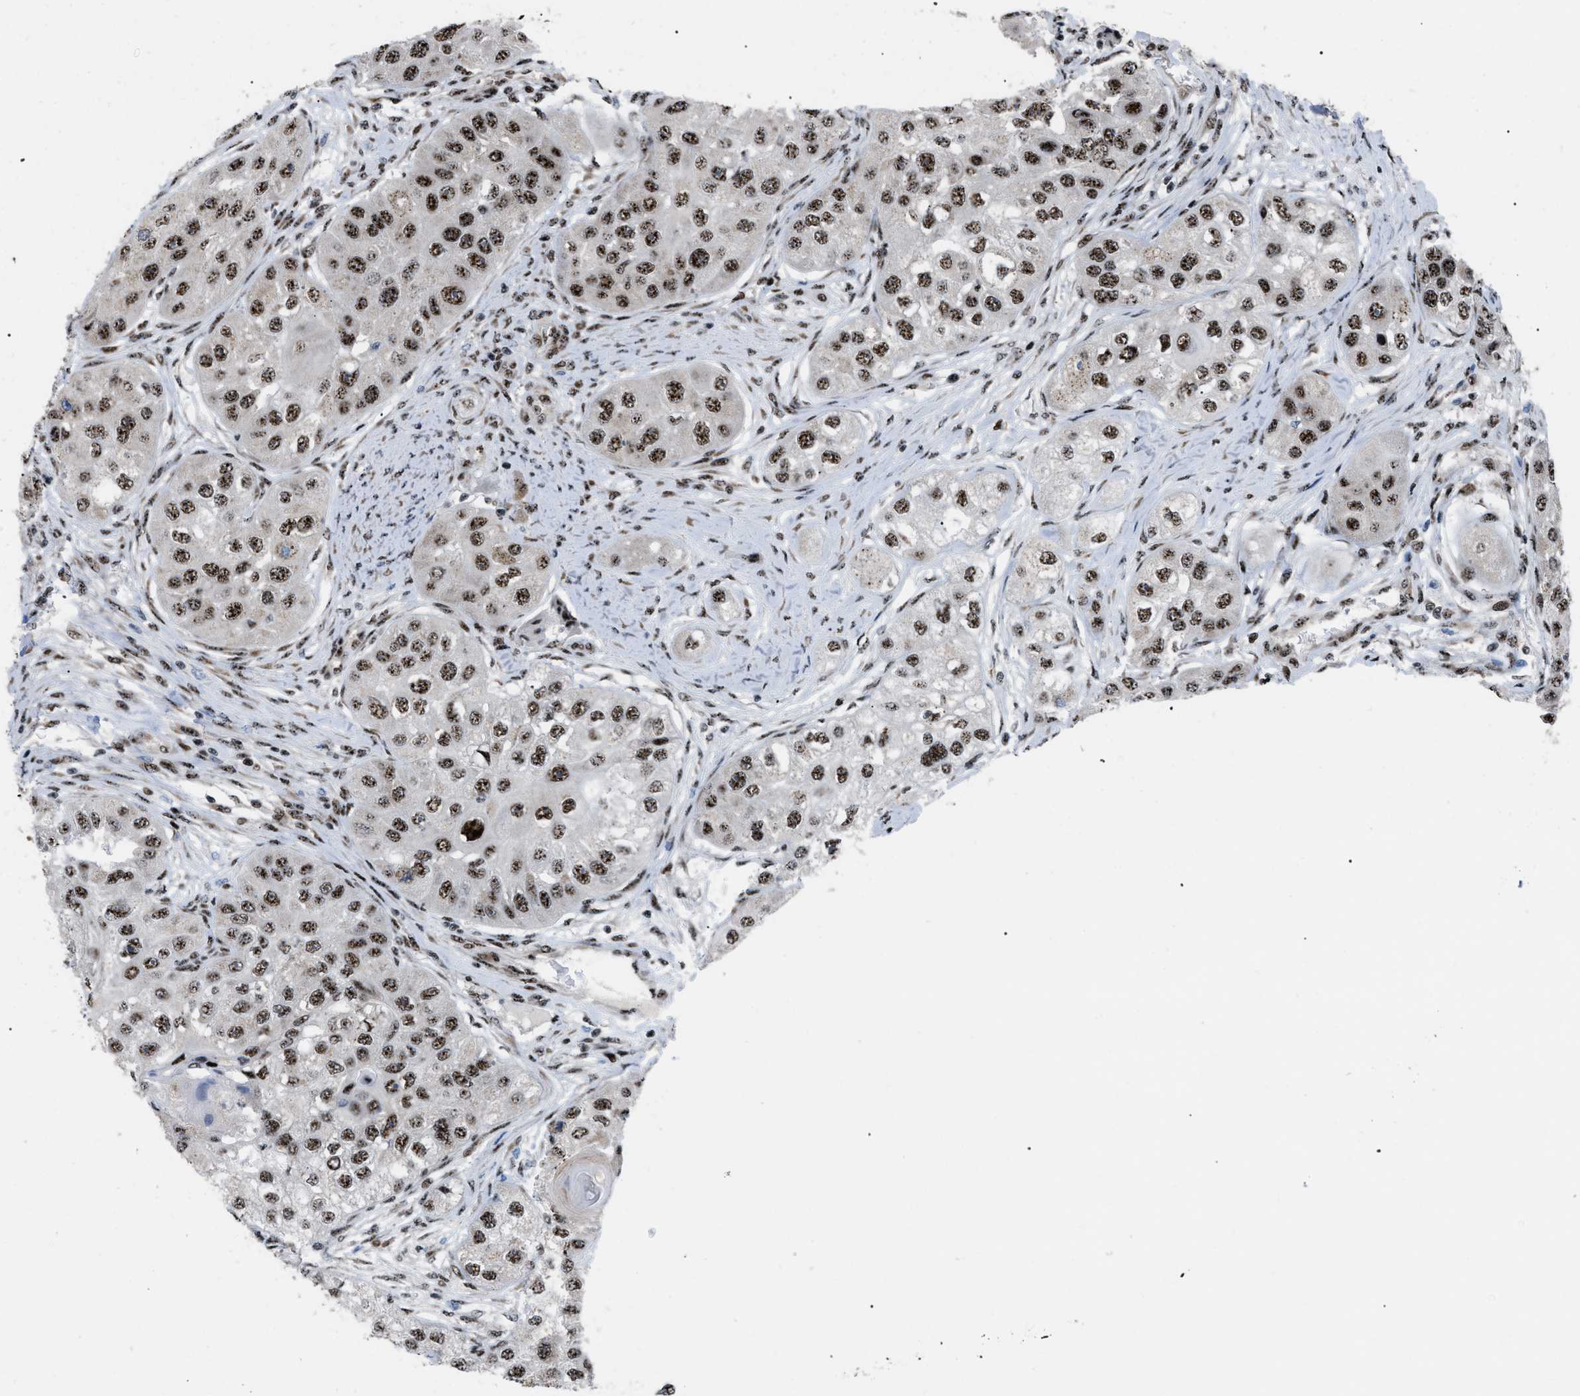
{"staining": {"intensity": "strong", "quantity": ">75%", "location": "nuclear"}, "tissue": "head and neck cancer", "cell_type": "Tumor cells", "image_type": "cancer", "snomed": [{"axis": "morphology", "description": "Normal tissue, NOS"}, {"axis": "morphology", "description": "Squamous cell carcinoma, NOS"}, {"axis": "topography", "description": "Skeletal muscle"}, {"axis": "topography", "description": "Head-Neck"}], "caption": "There is high levels of strong nuclear staining in tumor cells of squamous cell carcinoma (head and neck), as demonstrated by immunohistochemical staining (brown color).", "gene": "CDR2", "patient": {"sex": "male", "age": 51}}